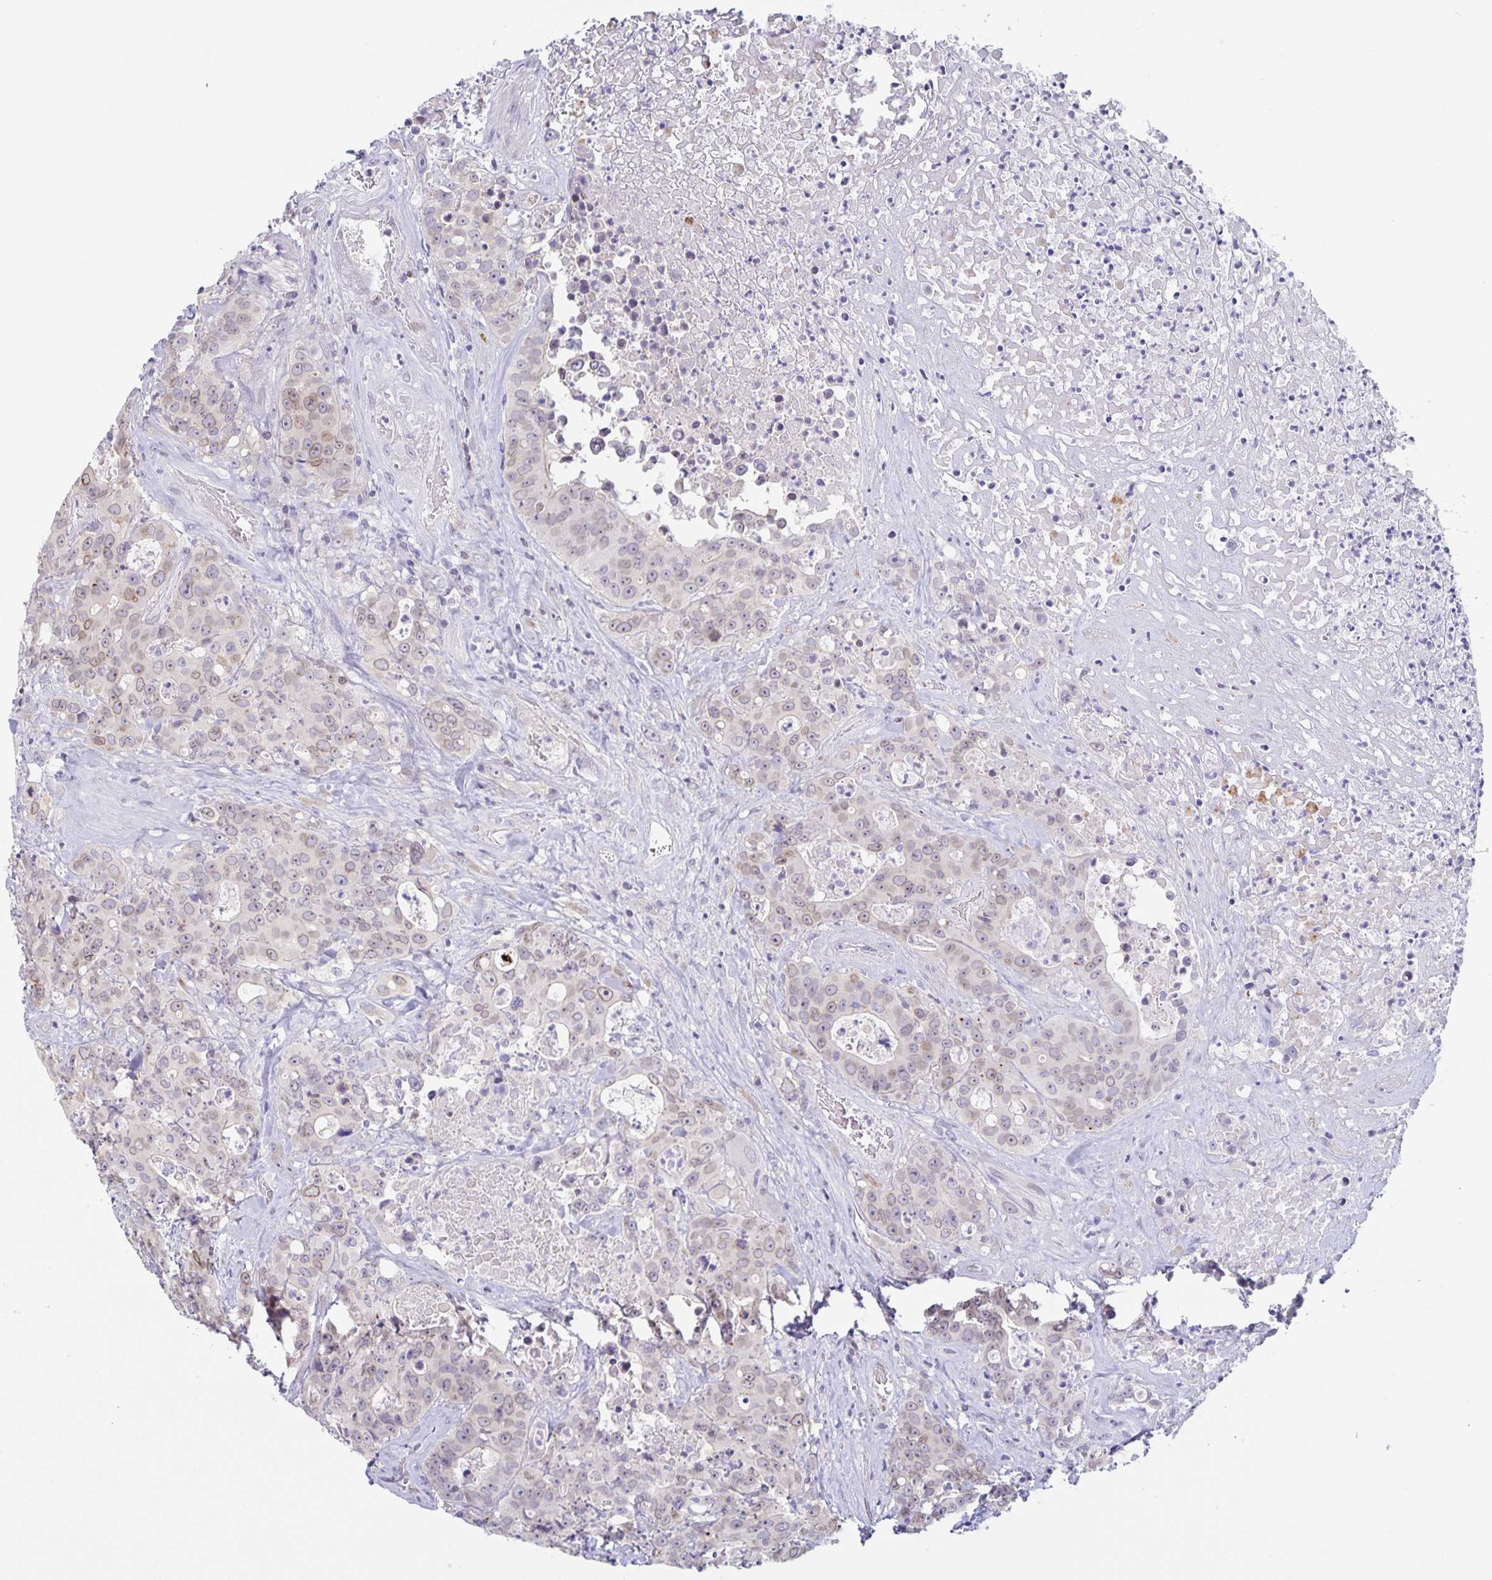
{"staining": {"intensity": "weak", "quantity": "<25%", "location": "cytoplasmic/membranous,nuclear"}, "tissue": "colorectal cancer", "cell_type": "Tumor cells", "image_type": "cancer", "snomed": [{"axis": "morphology", "description": "Adenocarcinoma, NOS"}, {"axis": "topography", "description": "Rectum"}], "caption": "Immunohistochemistry of colorectal cancer (adenocarcinoma) reveals no expression in tumor cells.", "gene": "SYNE2", "patient": {"sex": "female", "age": 62}}